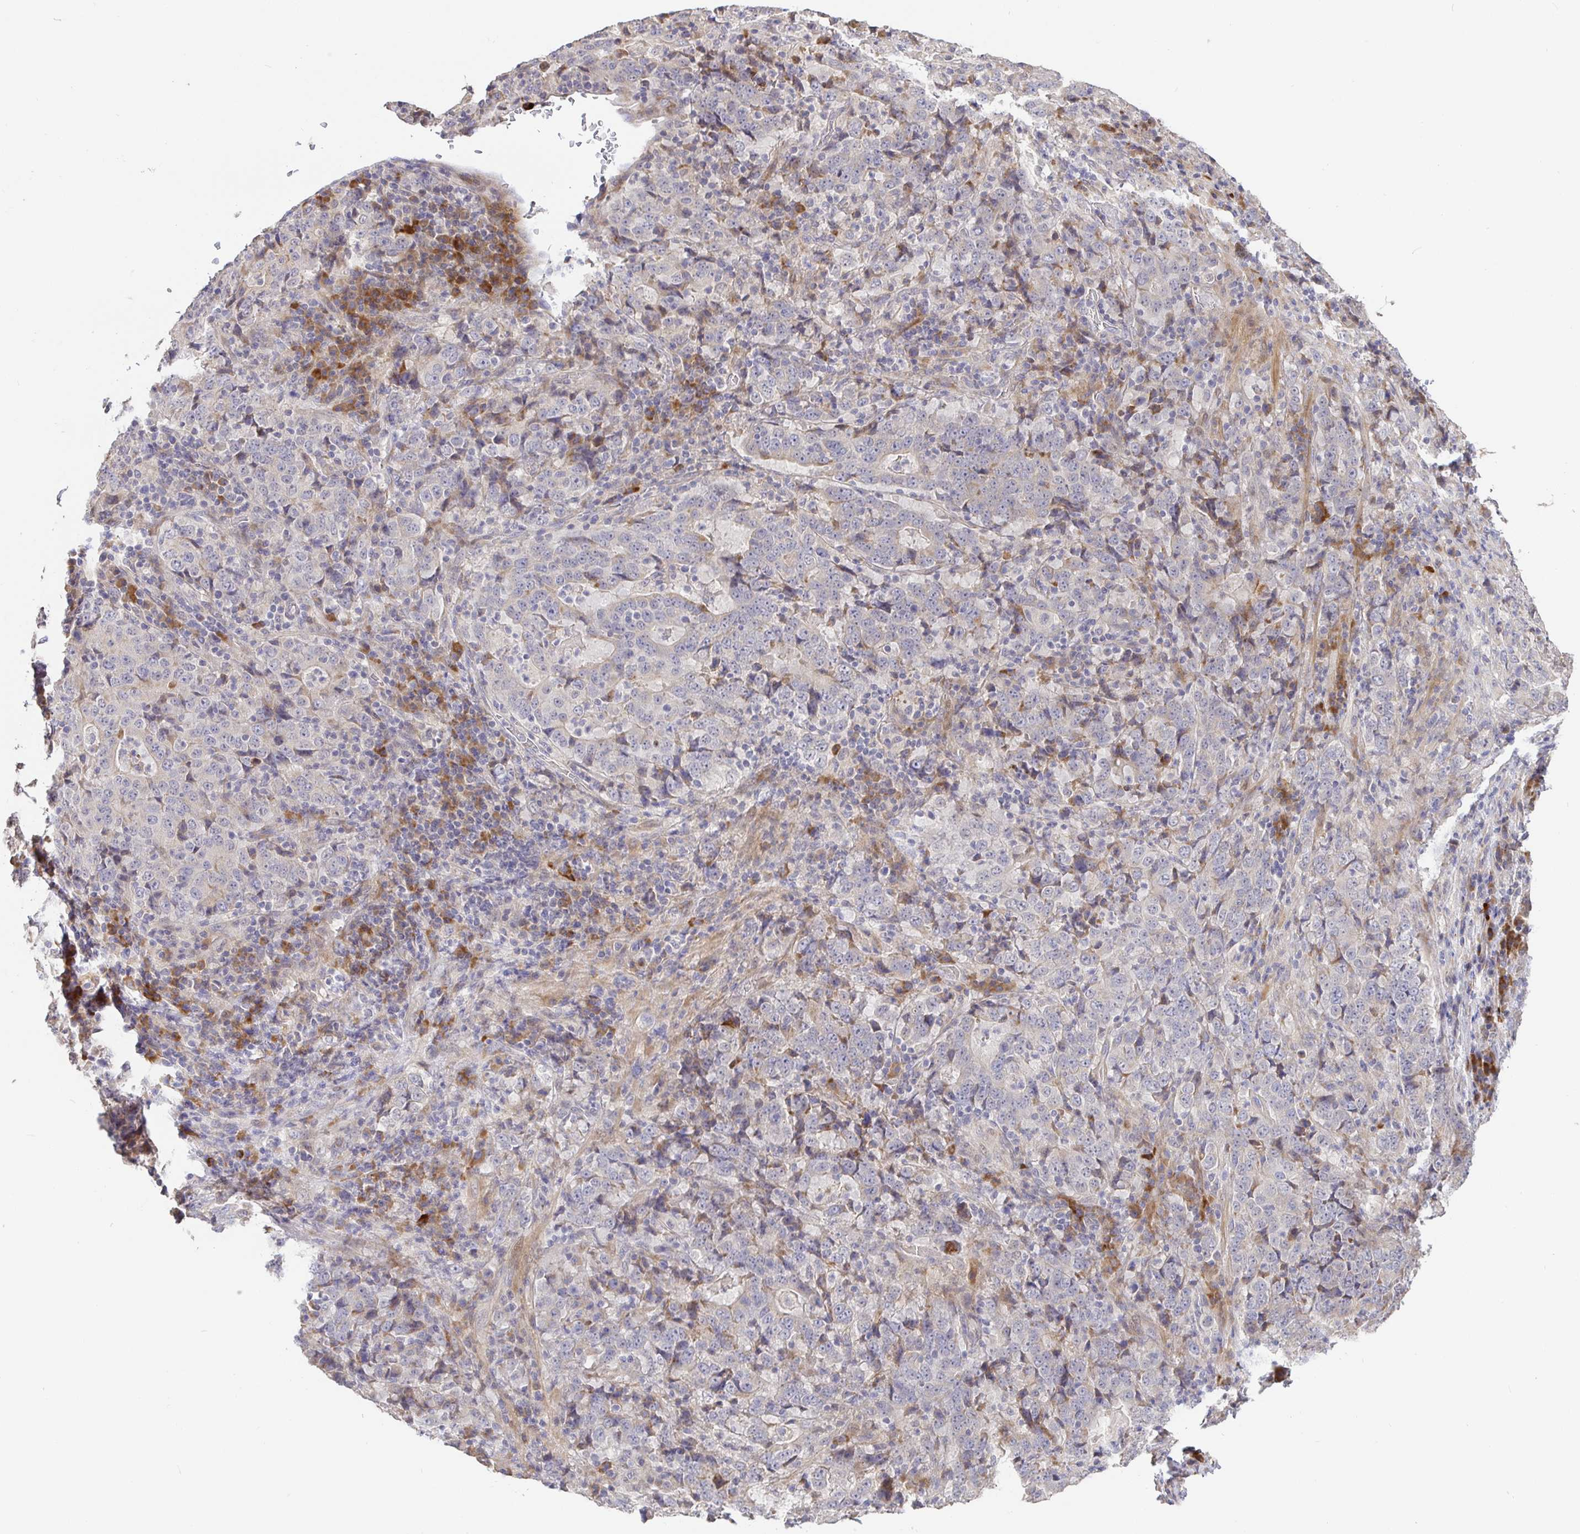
{"staining": {"intensity": "negative", "quantity": "none", "location": "none"}, "tissue": "stomach cancer", "cell_type": "Tumor cells", "image_type": "cancer", "snomed": [{"axis": "morphology", "description": "Normal tissue, NOS"}, {"axis": "morphology", "description": "Adenocarcinoma, NOS"}, {"axis": "topography", "description": "Stomach, upper"}, {"axis": "topography", "description": "Stomach"}], "caption": "This is an IHC photomicrograph of stomach cancer (adenocarcinoma). There is no positivity in tumor cells.", "gene": "ZDHHC11", "patient": {"sex": "male", "age": 59}}